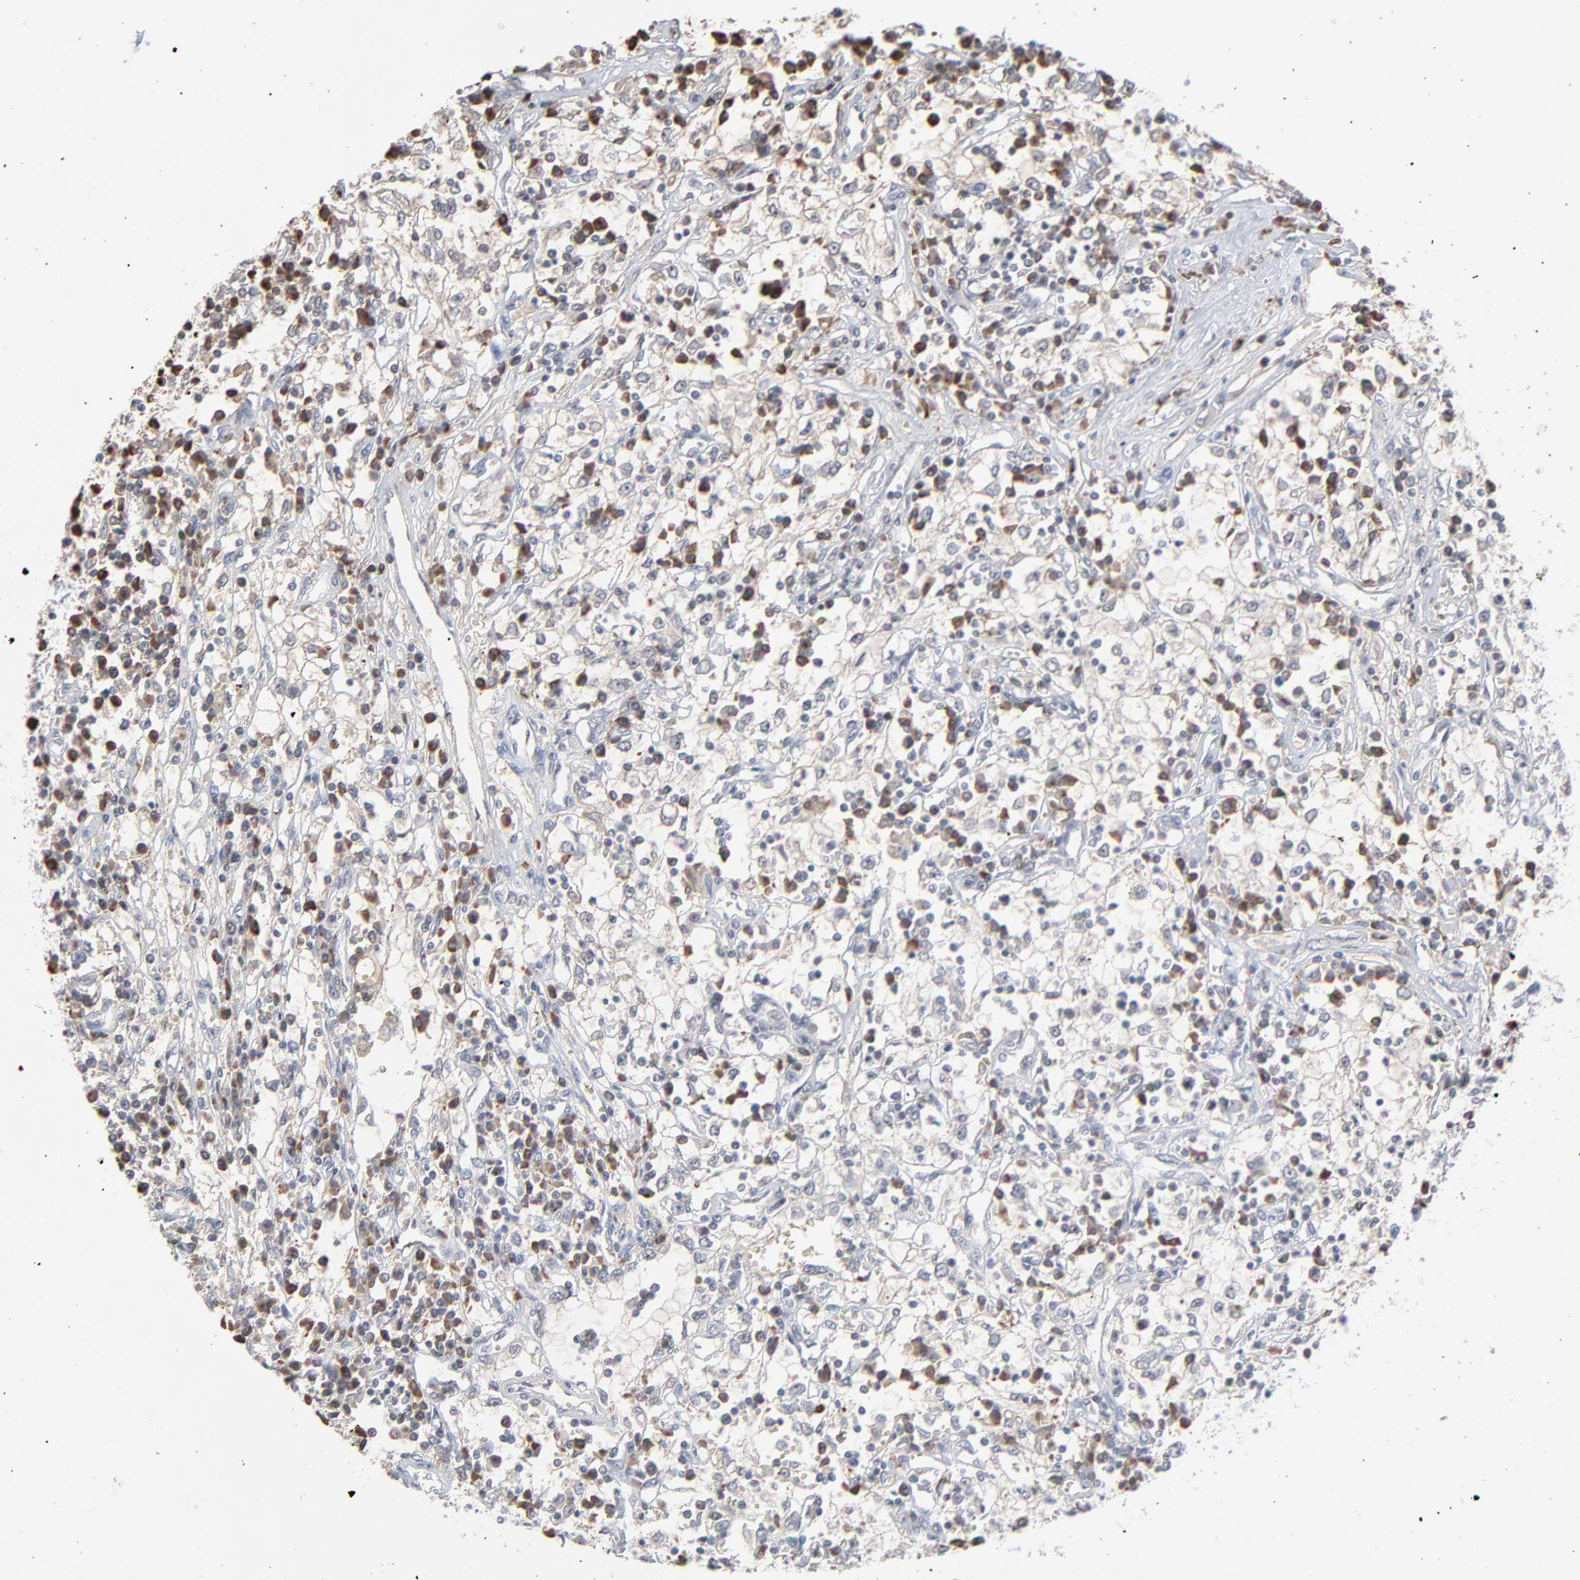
{"staining": {"intensity": "strong", "quantity": "<25%", "location": "nuclear"}, "tissue": "renal cancer", "cell_type": "Tumor cells", "image_type": "cancer", "snomed": [{"axis": "morphology", "description": "Adenocarcinoma, NOS"}, {"axis": "topography", "description": "Kidney"}], "caption": "IHC (DAB) staining of human renal cancer (adenocarcinoma) demonstrates strong nuclear protein staining in approximately <25% of tumor cells. The protein is shown in brown color, while the nuclei are stained blue.", "gene": "MPHOSPH6", "patient": {"sex": "male", "age": 82}}